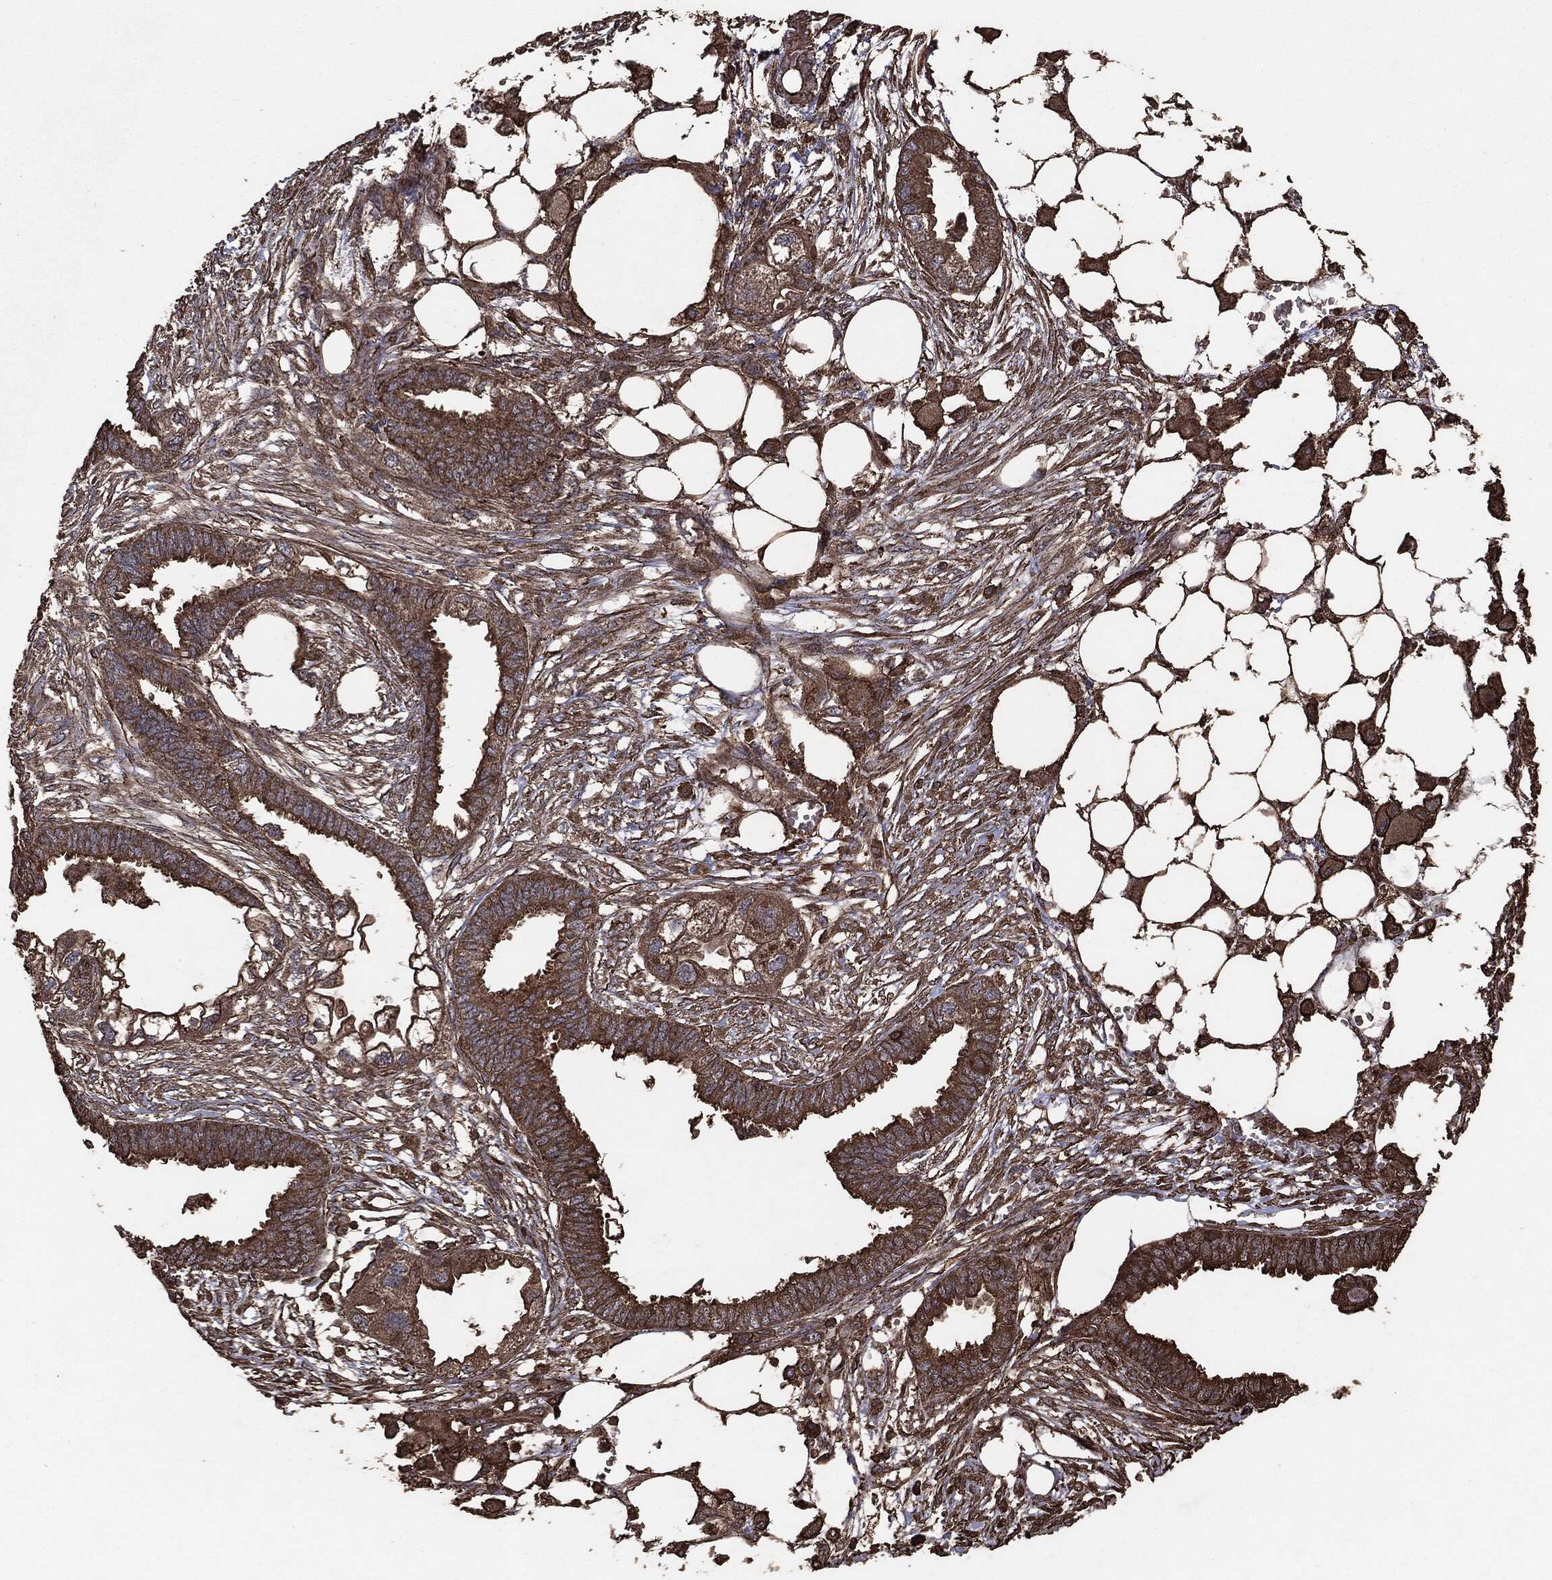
{"staining": {"intensity": "moderate", "quantity": ">75%", "location": "cytoplasmic/membranous"}, "tissue": "endometrial cancer", "cell_type": "Tumor cells", "image_type": "cancer", "snomed": [{"axis": "morphology", "description": "Adenocarcinoma, NOS"}, {"axis": "morphology", "description": "Adenocarcinoma, metastatic, NOS"}, {"axis": "topography", "description": "Adipose tissue"}, {"axis": "topography", "description": "Endometrium"}], "caption": "Protein staining demonstrates moderate cytoplasmic/membranous positivity in about >75% of tumor cells in adenocarcinoma (endometrial).", "gene": "MTOR", "patient": {"sex": "female", "age": 67}}